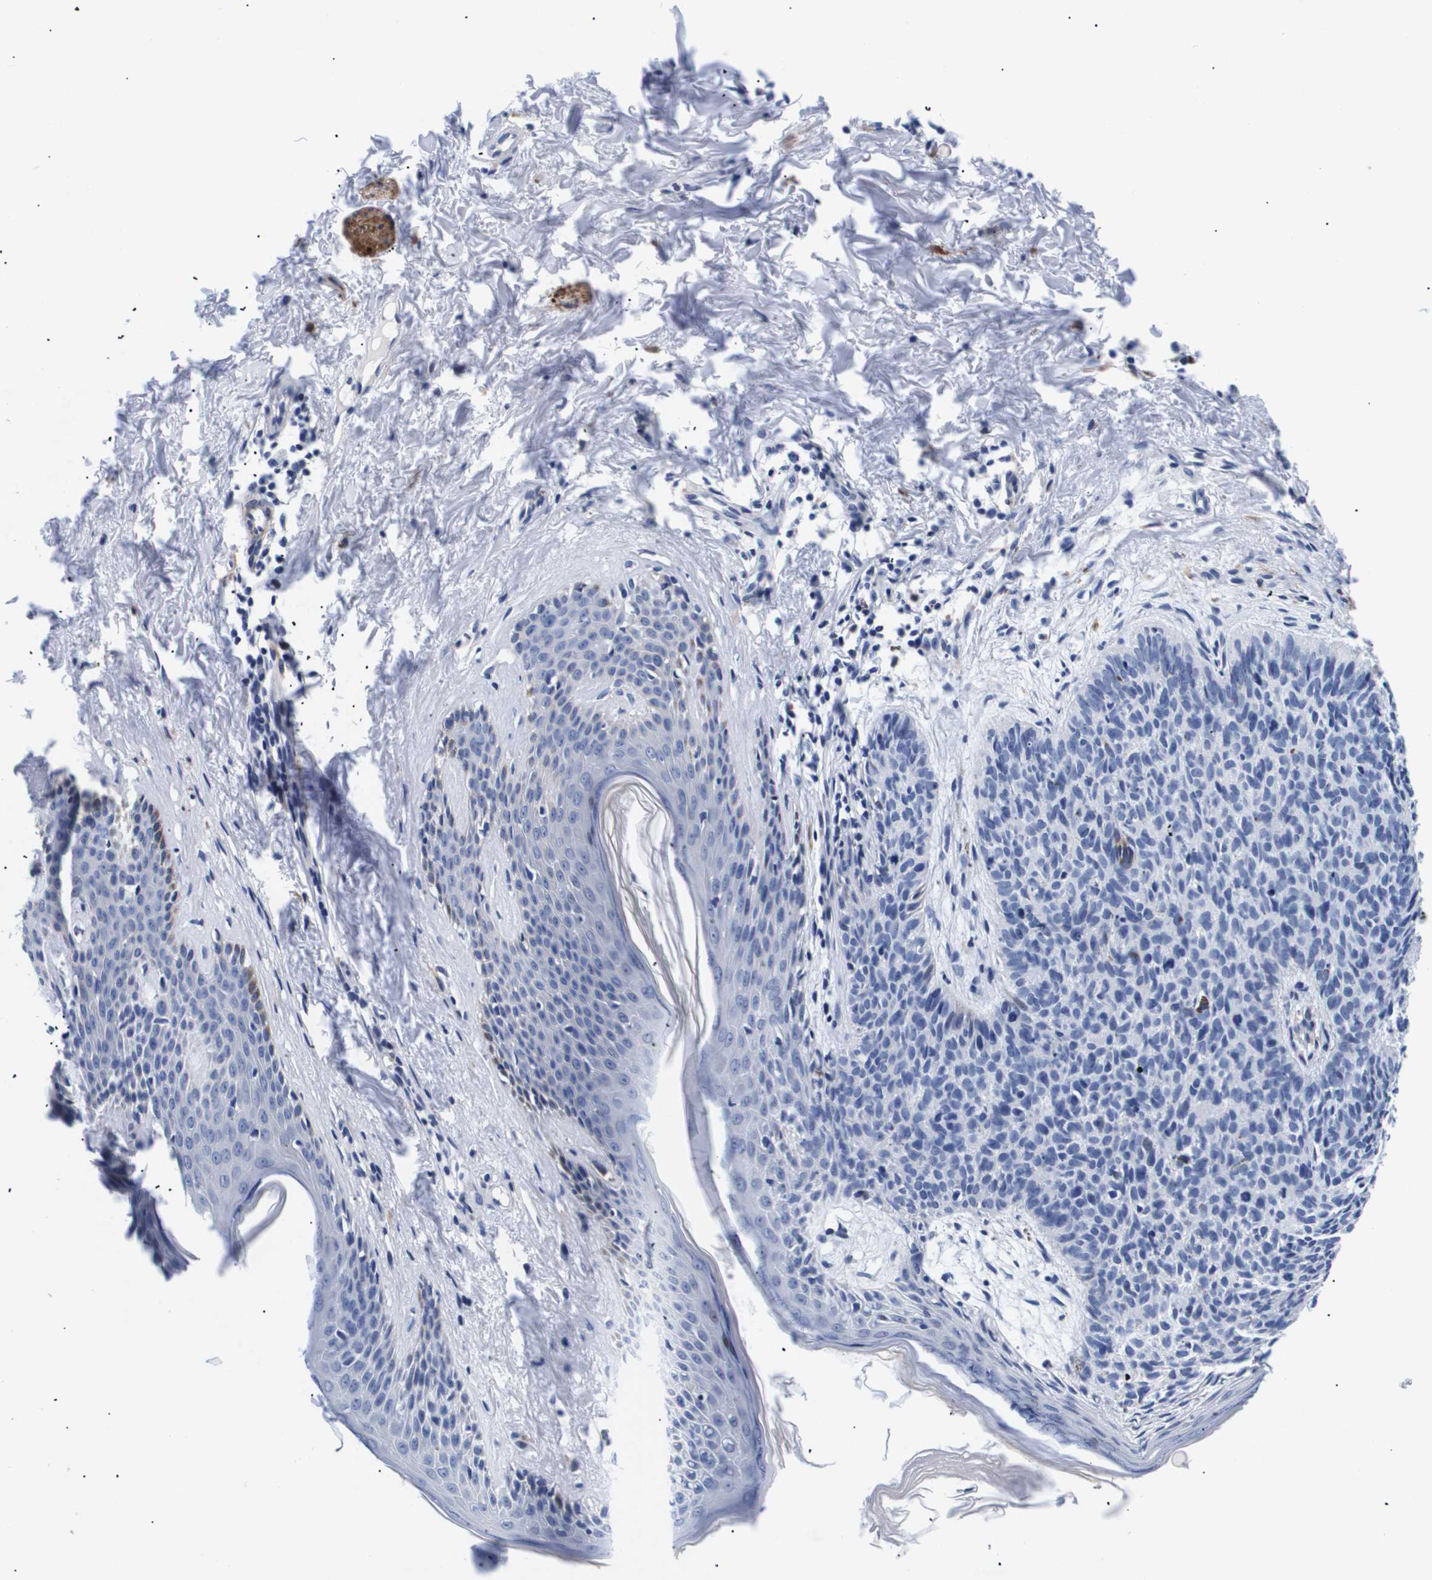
{"staining": {"intensity": "weak", "quantity": "<25%", "location": "cytoplasmic/membranous"}, "tissue": "skin cancer", "cell_type": "Tumor cells", "image_type": "cancer", "snomed": [{"axis": "morphology", "description": "Basal cell carcinoma"}, {"axis": "topography", "description": "Skin"}], "caption": "This is an IHC photomicrograph of human basal cell carcinoma (skin). There is no expression in tumor cells.", "gene": "SHD", "patient": {"sex": "male", "age": 60}}